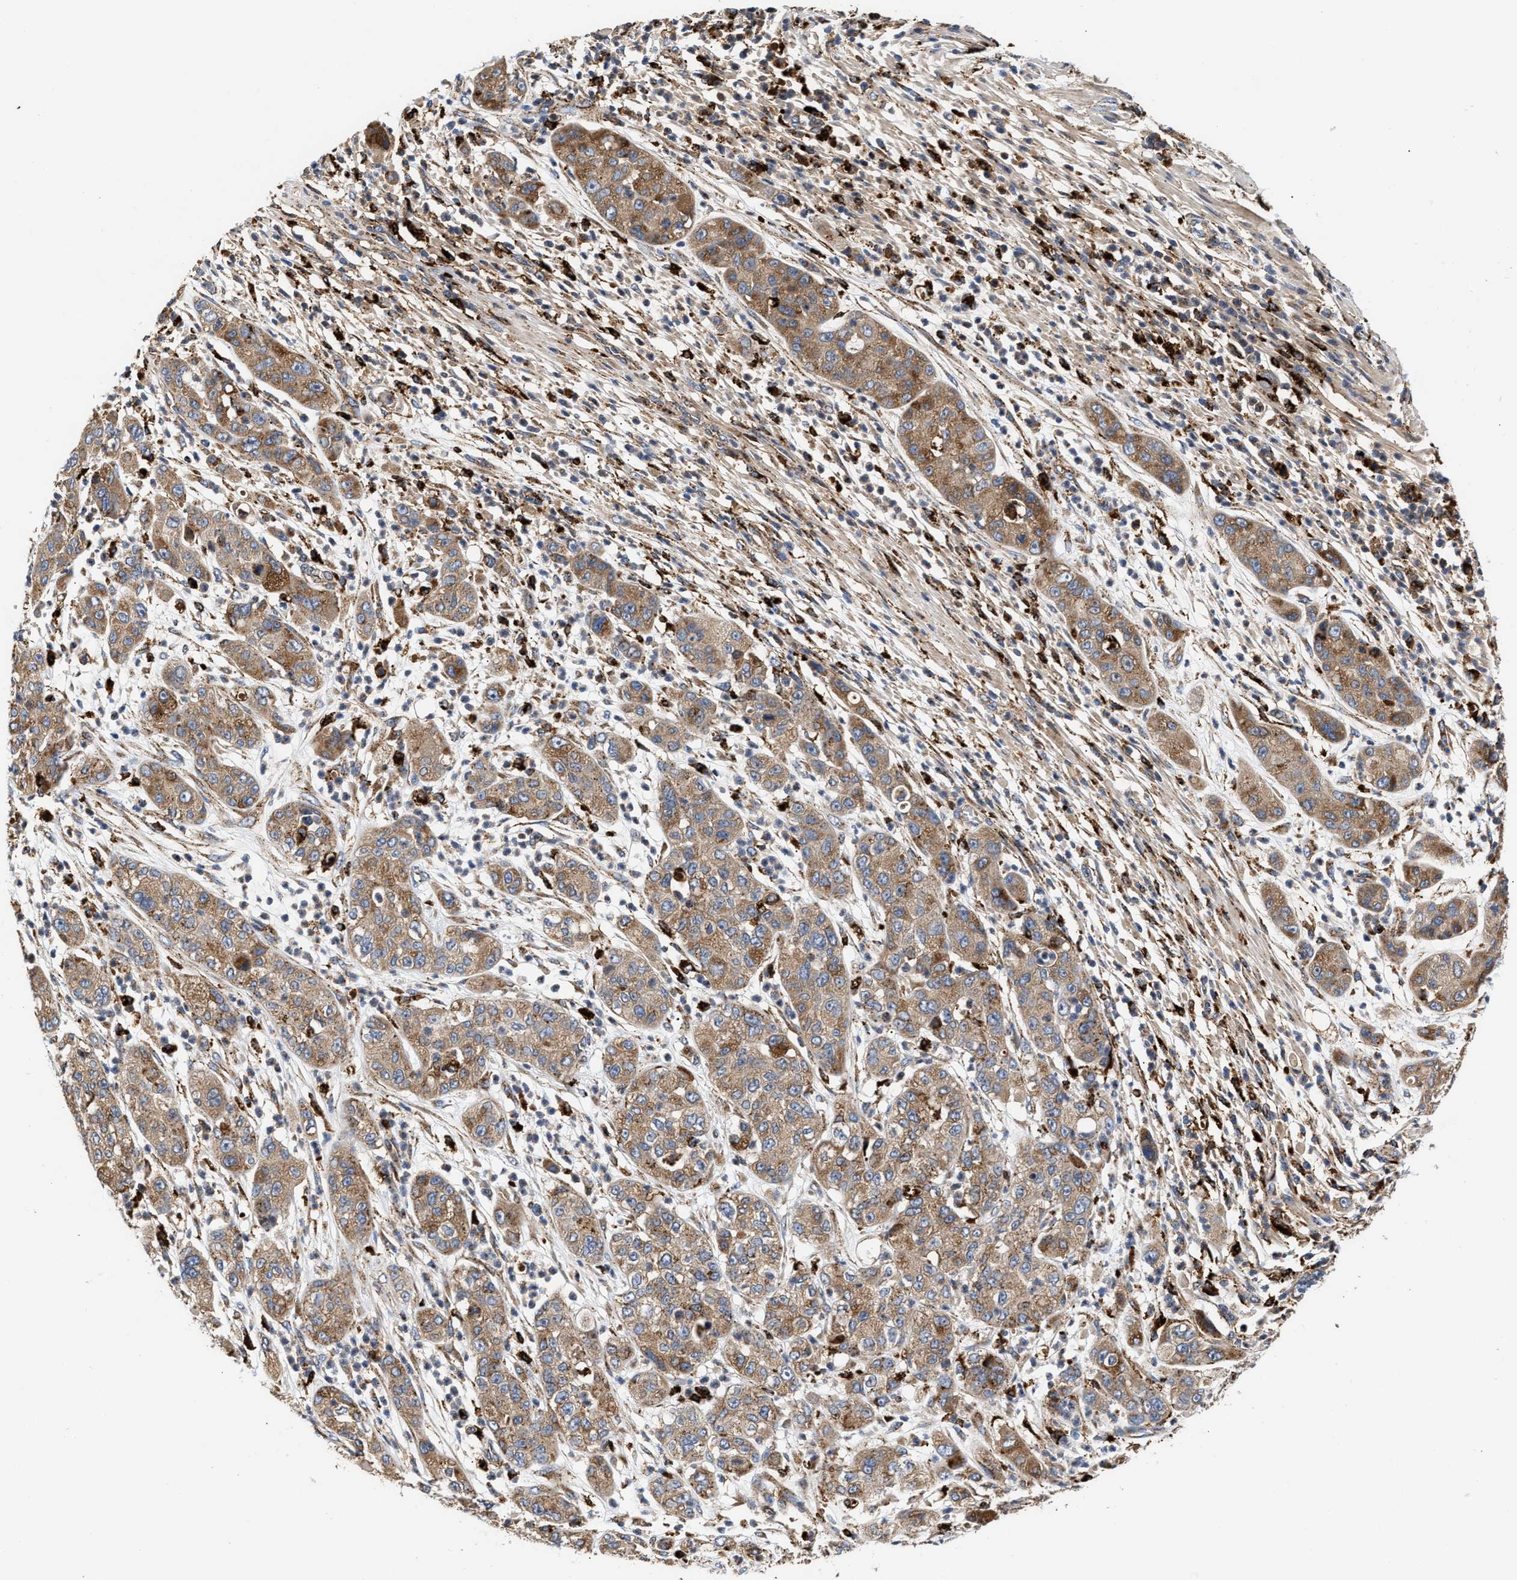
{"staining": {"intensity": "moderate", "quantity": ">75%", "location": "cytoplasmic/membranous"}, "tissue": "pancreatic cancer", "cell_type": "Tumor cells", "image_type": "cancer", "snomed": [{"axis": "morphology", "description": "Adenocarcinoma, NOS"}, {"axis": "topography", "description": "Pancreas"}], "caption": "An immunohistochemistry image of neoplastic tissue is shown. Protein staining in brown labels moderate cytoplasmic/membranous positivity in adenocarcinoma (pancreatic) within tumor cells. (brown staining indicates protein expression, while blue staining denotes nuclei).", "gene": "CCDC146", "patient": {"sex": "female", "age": 78}}